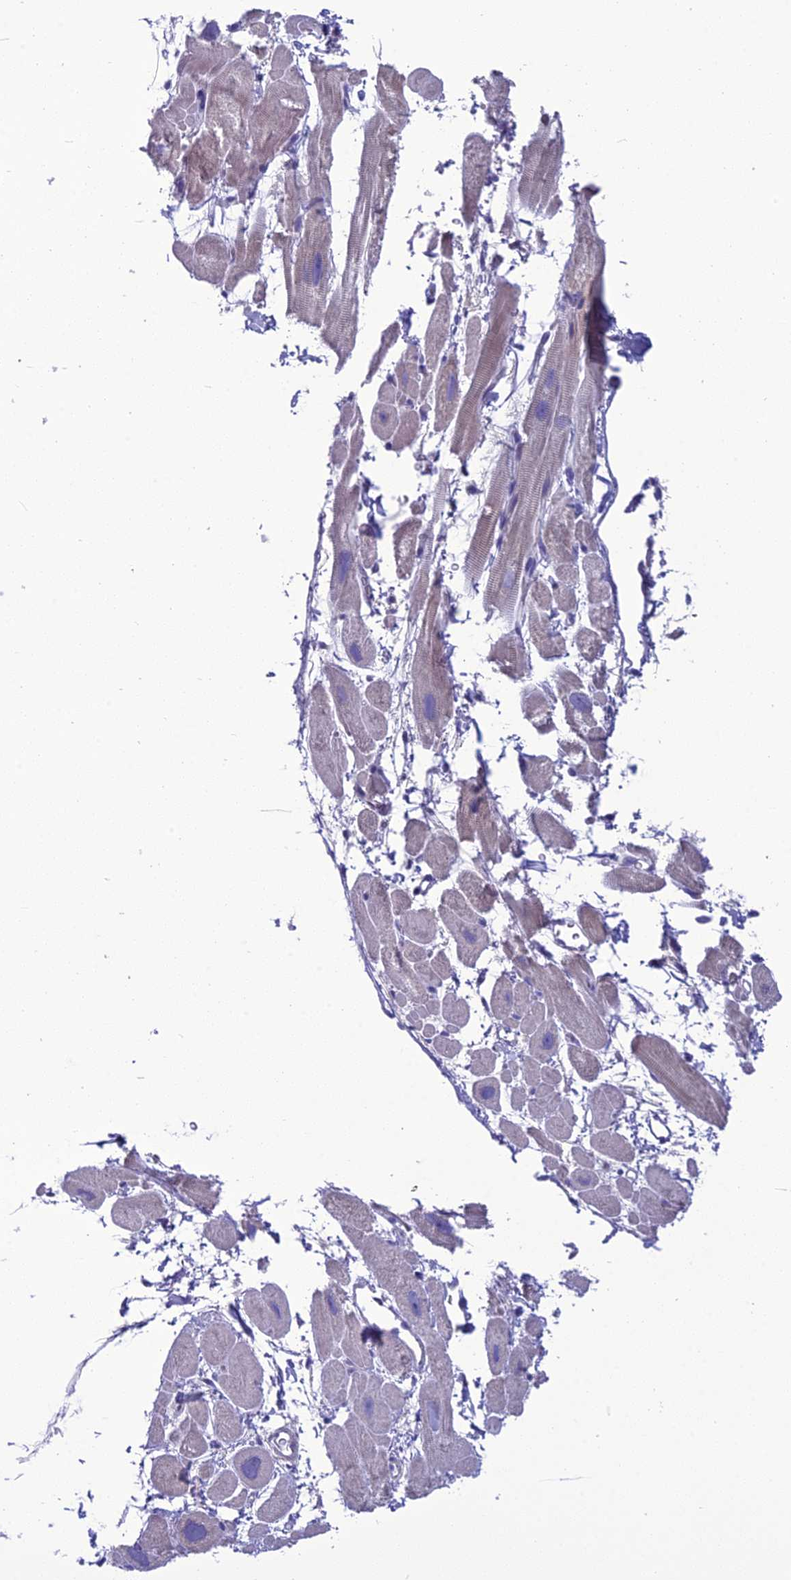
{"staining": {"intensity": "weak", "quantity": "<25%", "location": "cytoplasmic/membranous"}, "tissue": "heart muscle", "cell_type": "Cardiomyocytes", "image_type": "normal", "snomed": [{"axis": "morphology", "description": "Normal tissue, NOS"}, {"axis": "topography", "description": "Heart"}], "caption": "Heart muscle stained for a protein using immunohistochemistry displays no expression cardiomyocytes.", "gene": "BBS2", "patient": {"sex": "male", "age": 49}}